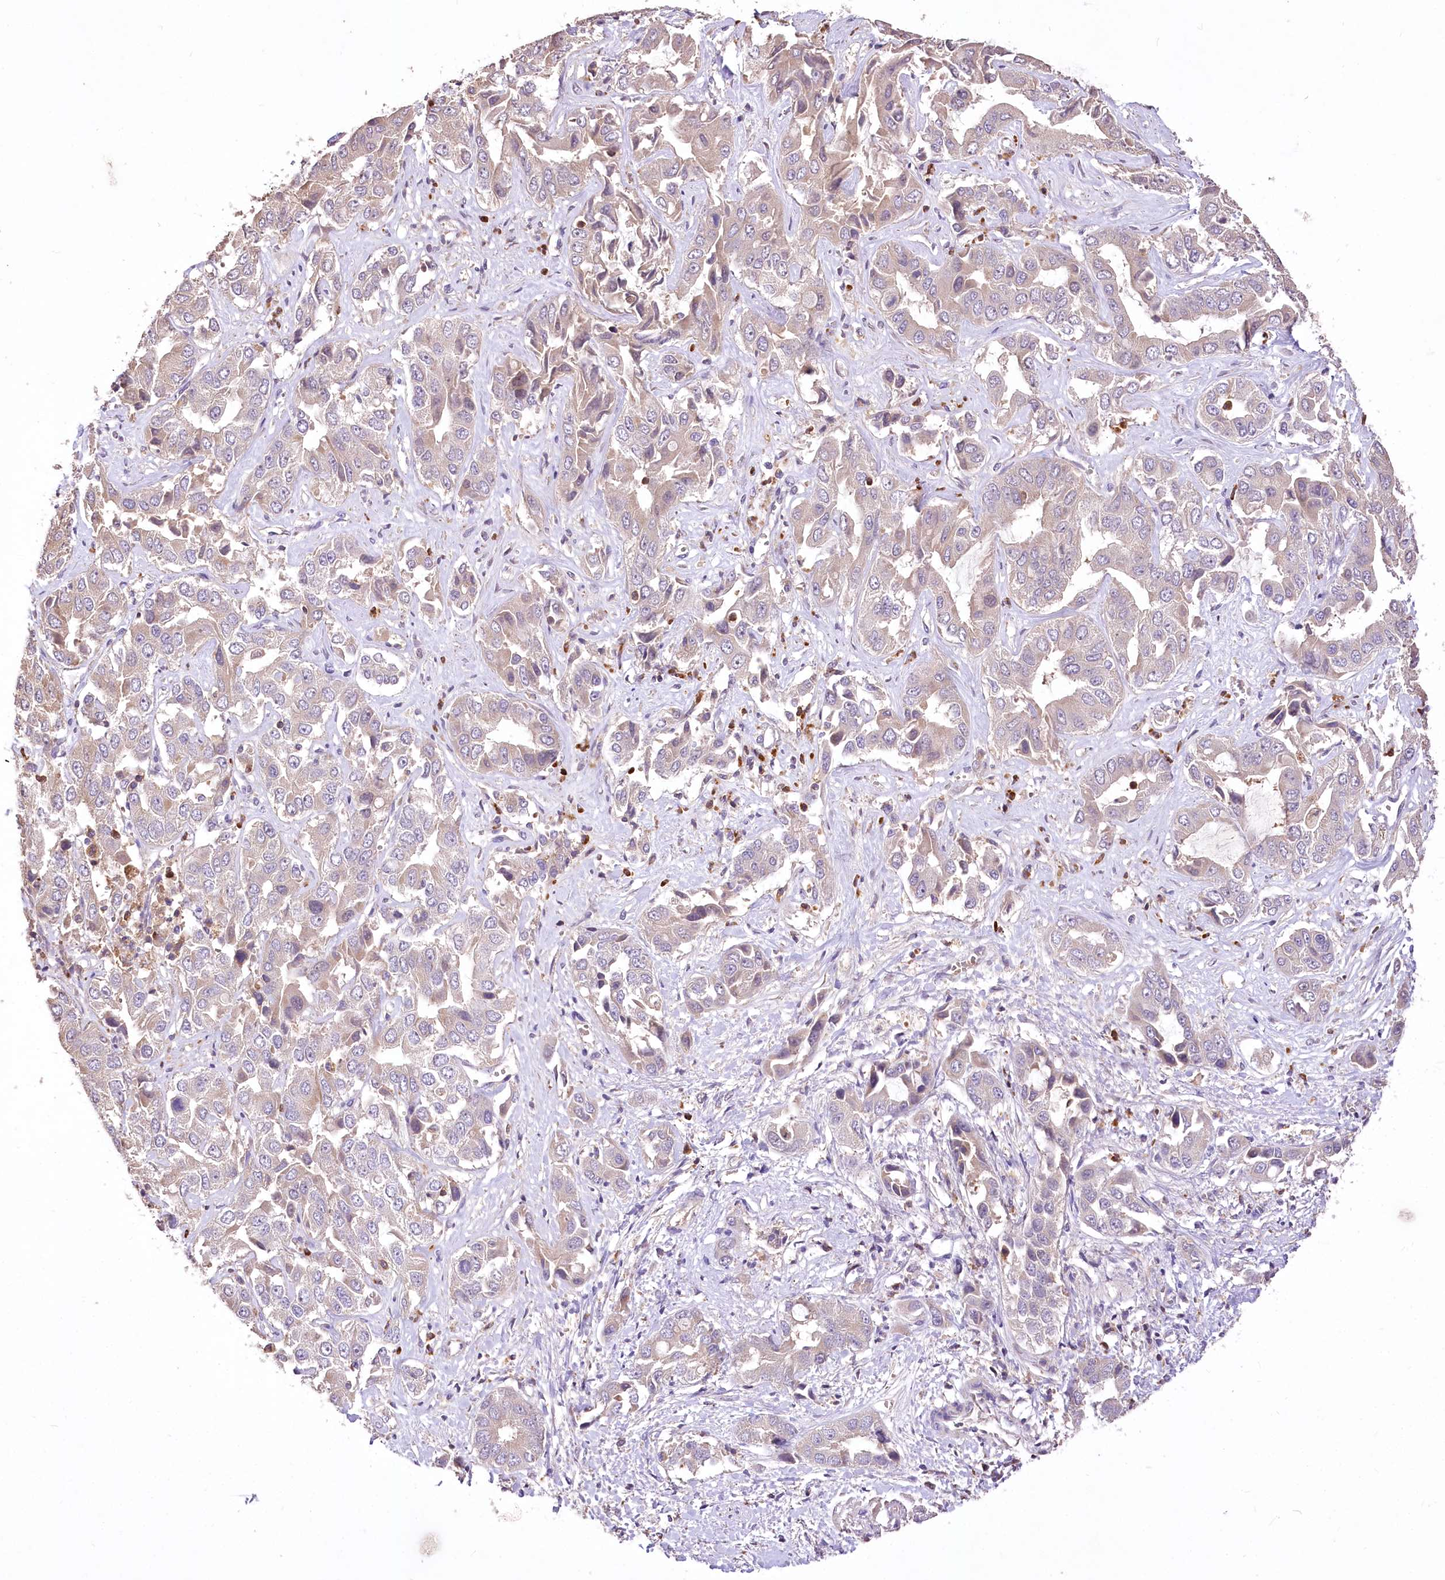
{"staining": {"intensity": "negative", "quantity": "none", "location": "none"}, "tissue": "liver cancer", "cell_type": "Tumor cells", "image_type": "cancer", "snomed": [{"axis": "morphology", "description": "Cholangiocarcinoma"}, {"axis": "topography", "description": "Liver"}], "caption": "High power microscopy histopathology image of an IHC photomicrograph of liver cancer (cholangiocarcinoma), revealing no significant expression in tumor cells.", "gene": "SERGEF", "patient": {"sex": "female", "age": 52}}